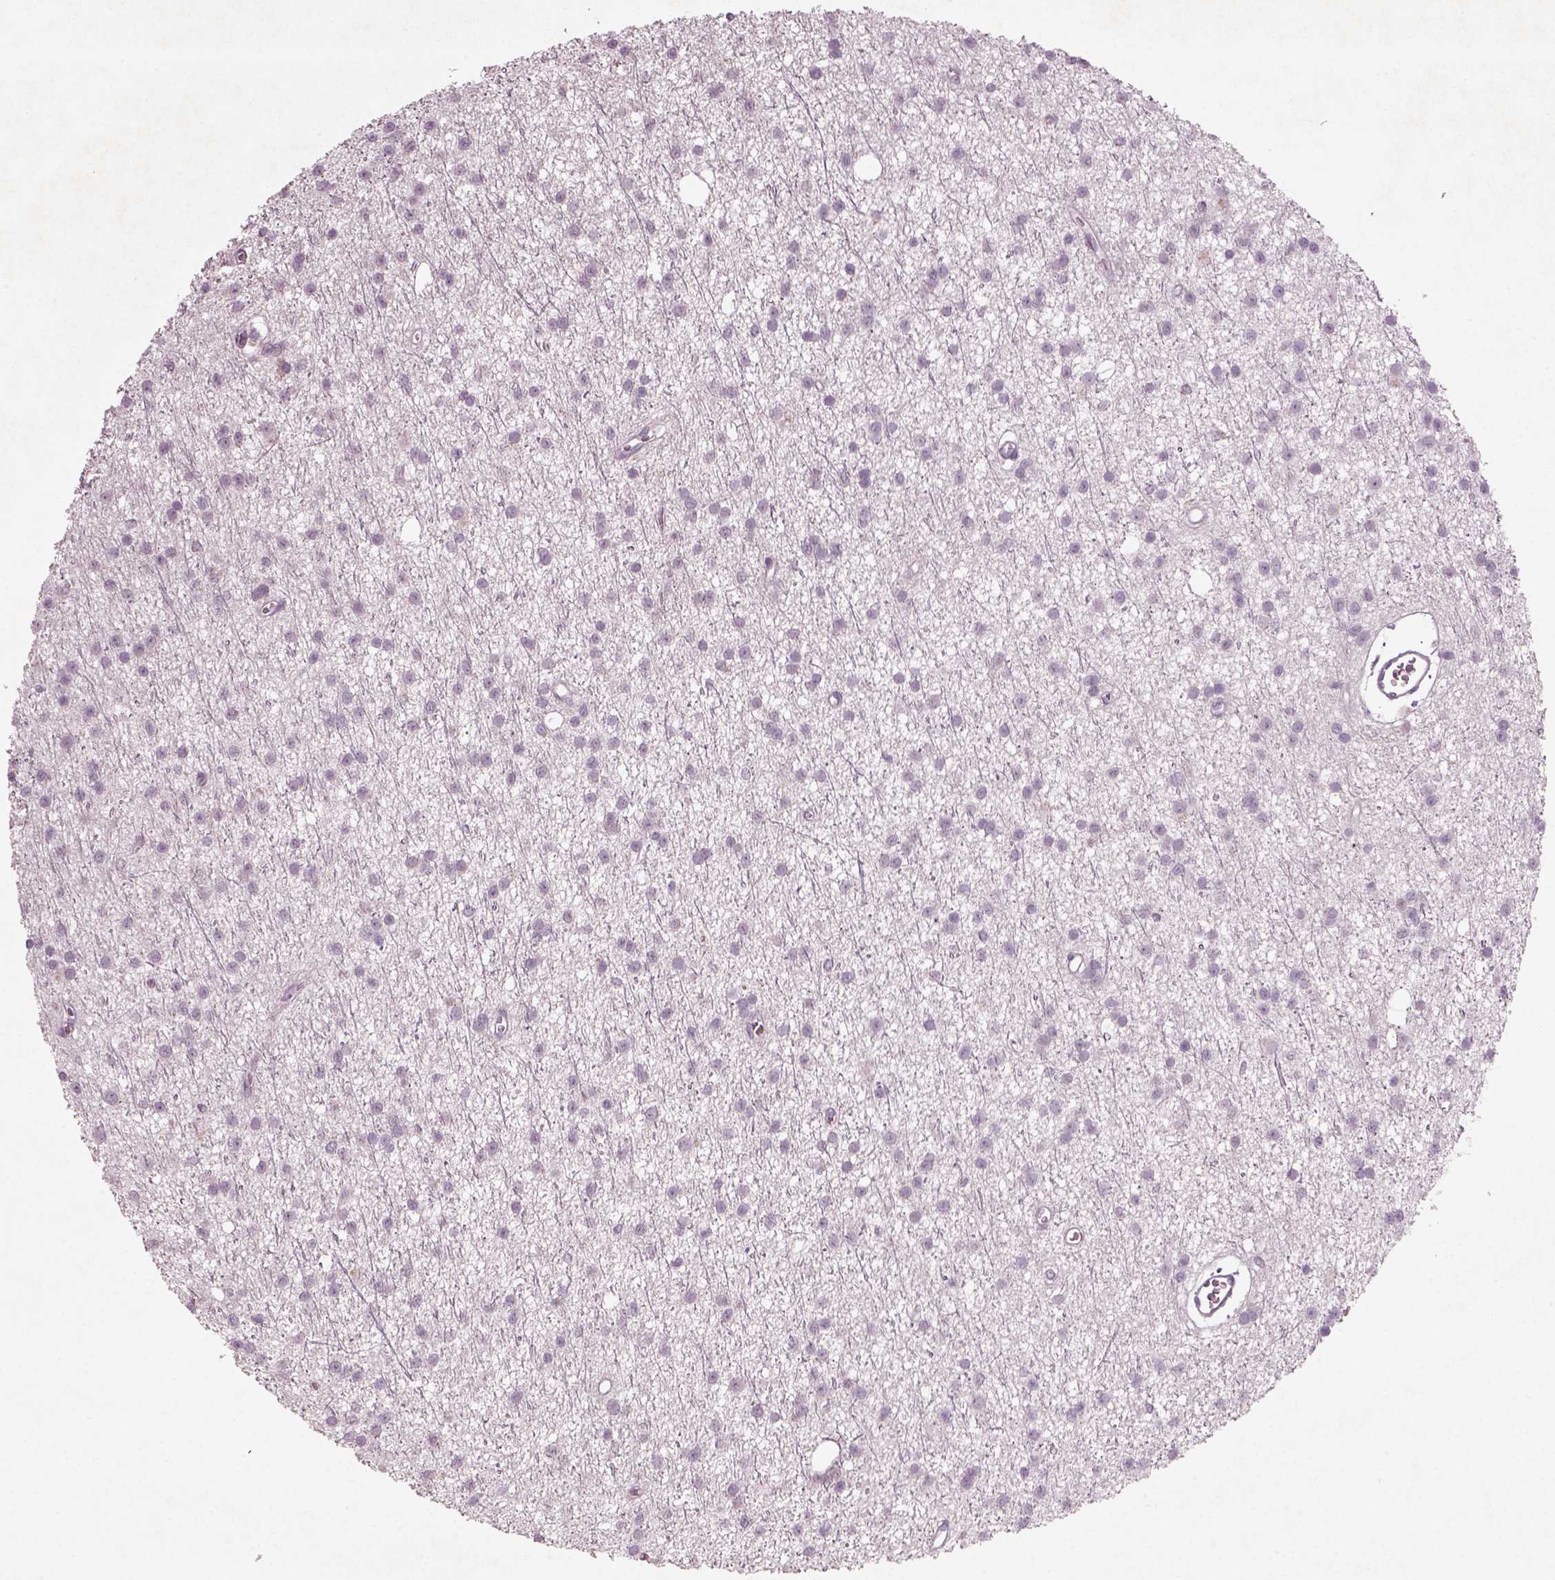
{"staining": {"intensity": "negative", "quantity": "none", "location": "none"}, "tissue": "glioma", "cell_type": "Tumor cells", "image_type": "cancer", "snomed": [{"axis": "morphology", "description": "Glioma, malignant, Low grade"}, {"axis": "topography", "description": "Brain"}], "caption": "This histopathology image is of malignant glioma (low-grade) stained with IHC to label a protein in brown with the nuclei are counter-stained blue. There is no expression in tumor cells.", "gene": "PENK", "patient": {"sex": "male", "age": 27}}